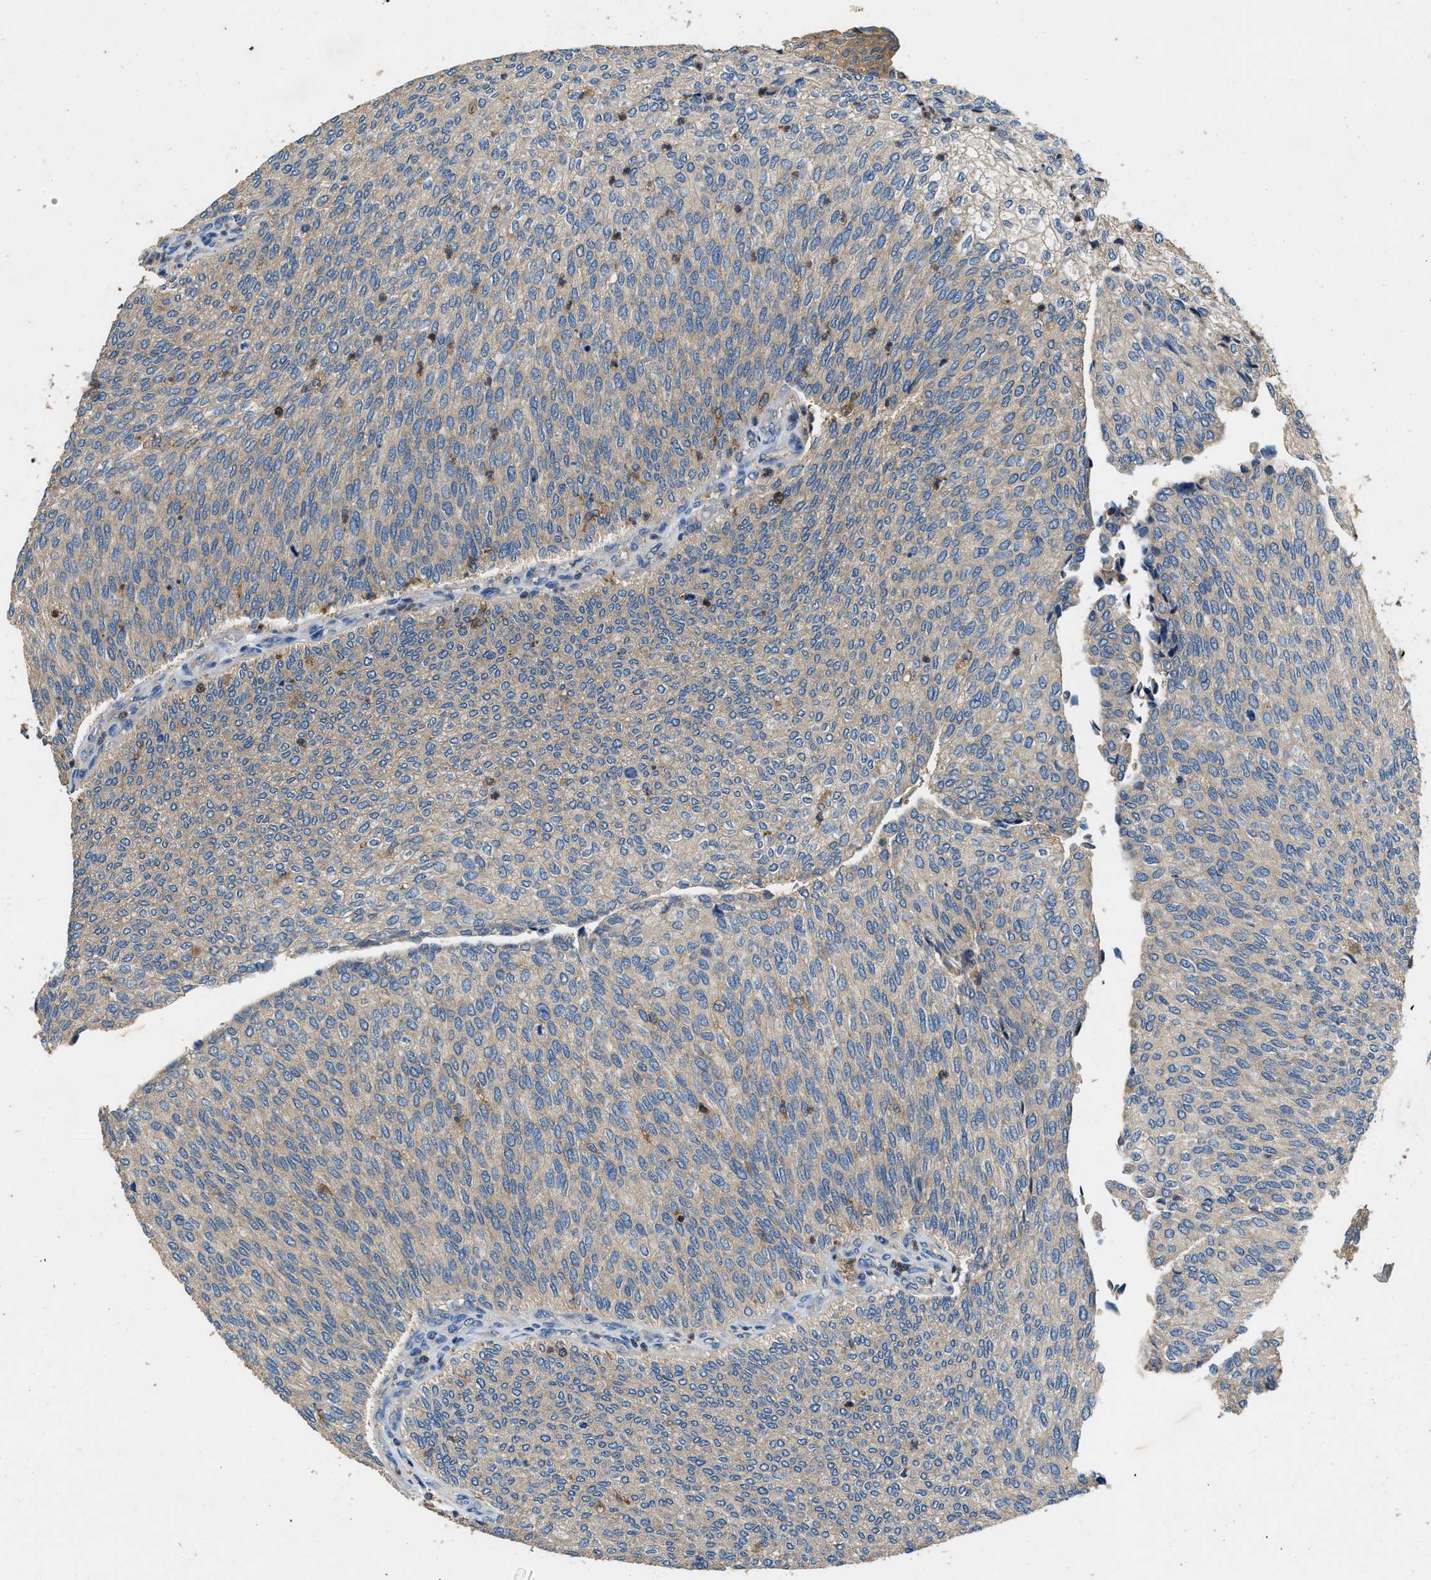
{"staining": {"intensity": "negative", "quantity": "none", "location": "none"}, "tissue": "urothelial cancer", "cell_type": "Tumor cells", "image_type": "cancer", "snomed": [{"axis": "morphology", "description": "Urothelial carcinoma, Low grade"}, {"axis": "topography", "description": "Urinary bladder"}], "caption": "Immunohistochemistry (IHC) of human low-grade urothelial carcinoma shows no expression in tumor cells.", "gene": "BLOC1S1", "patient": {"sex": "female", "age": 79}}